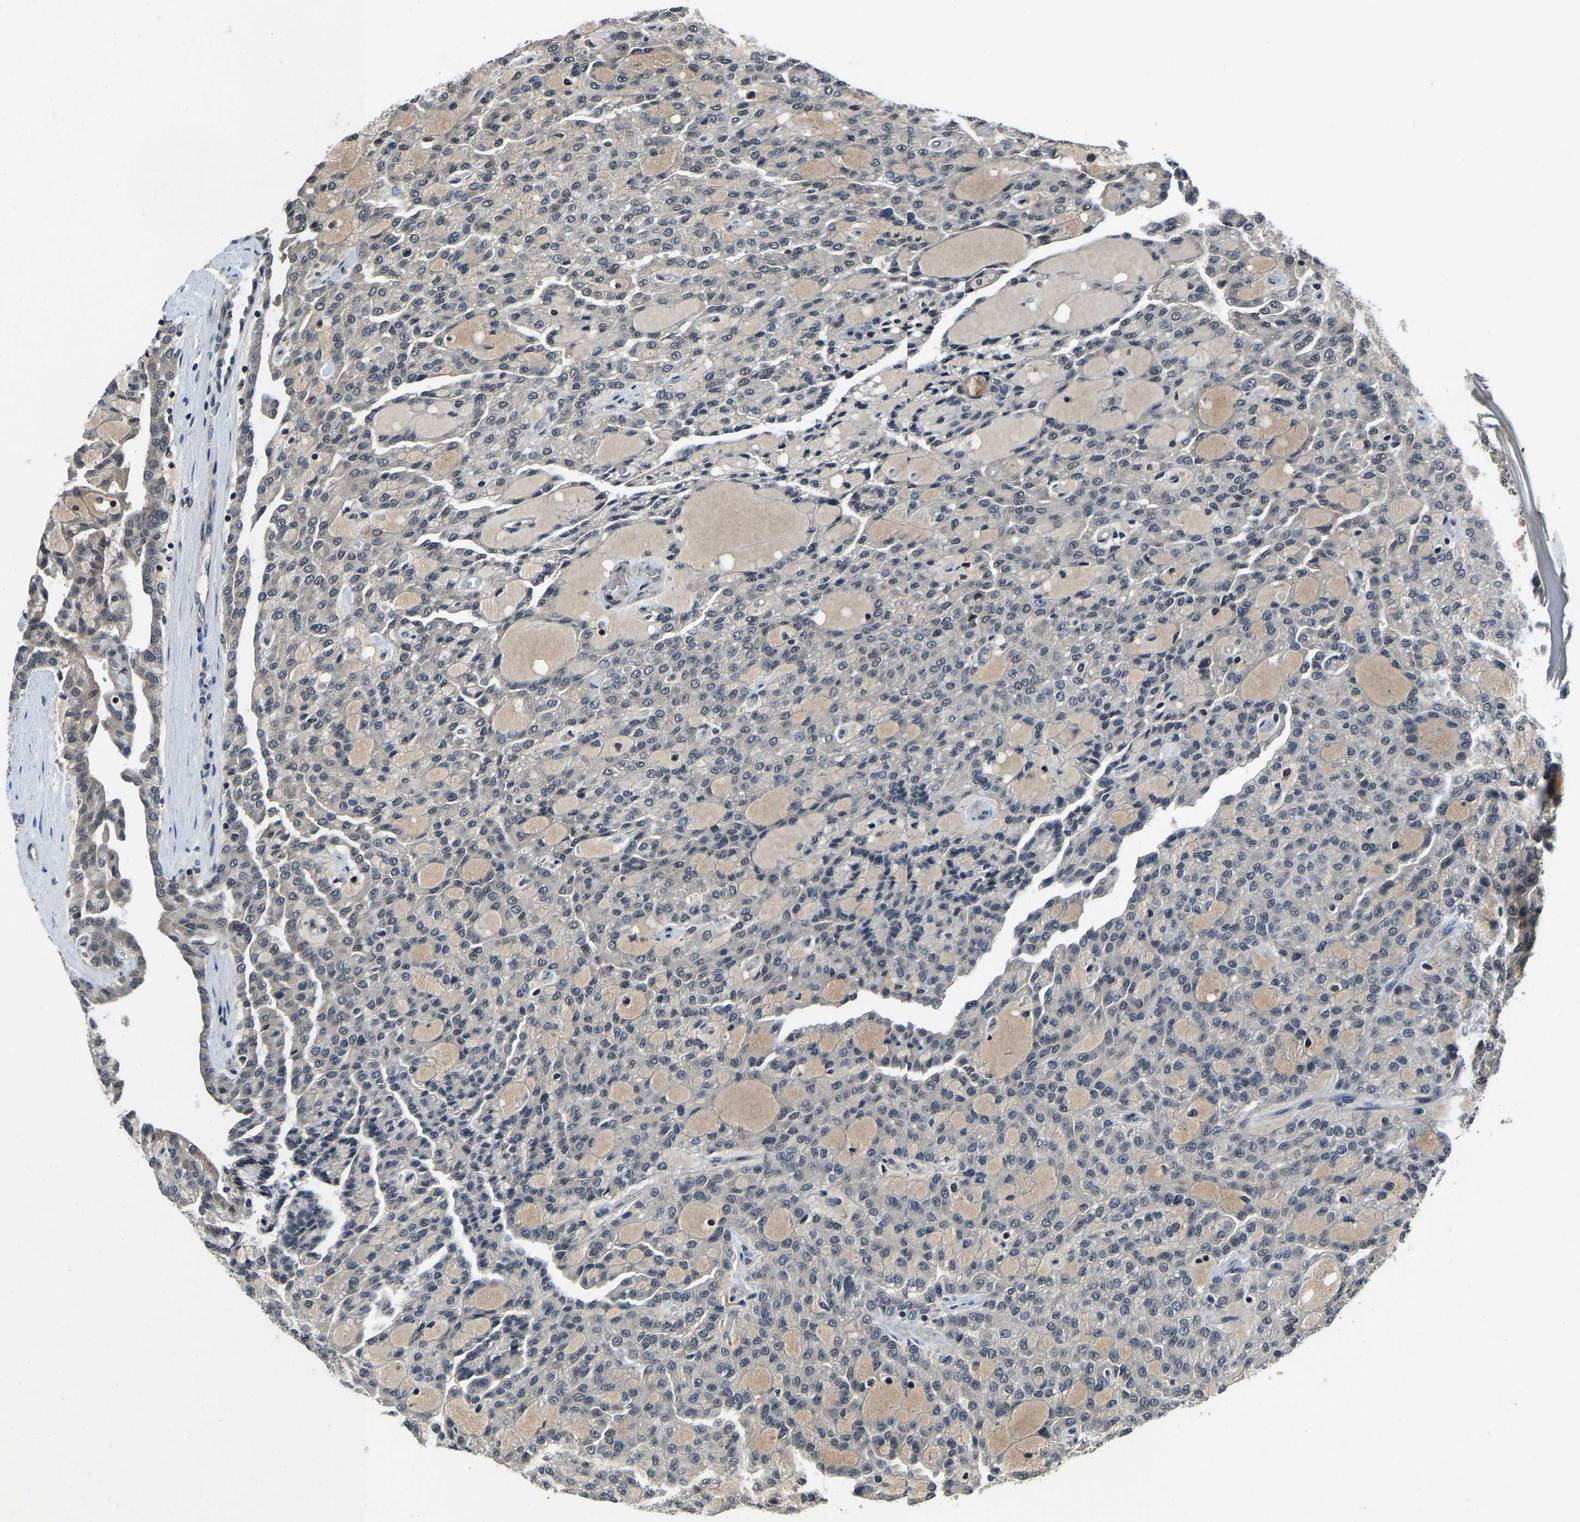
{"staining": {"intensity": "negative", "quantity": "none", "location": "none"}, "tissue": "renal cancer", "cell_type": "Tumor cells", "image_type": "cancer", "snomed": [{"axis": "morphology", "description": "Adenocarcinoma, NOS"}, {"axis": "topography", "description": "Kidney"}], "caption": "High power microscopy photomicrograph of an immunohistochemistry (IHC) histopathology image of renal cancer (adenocarcinoma), revealing no significant positivity in tumor cells.", "gene": "HUWE1", "patient": {"sex": "male", "age": 63}}